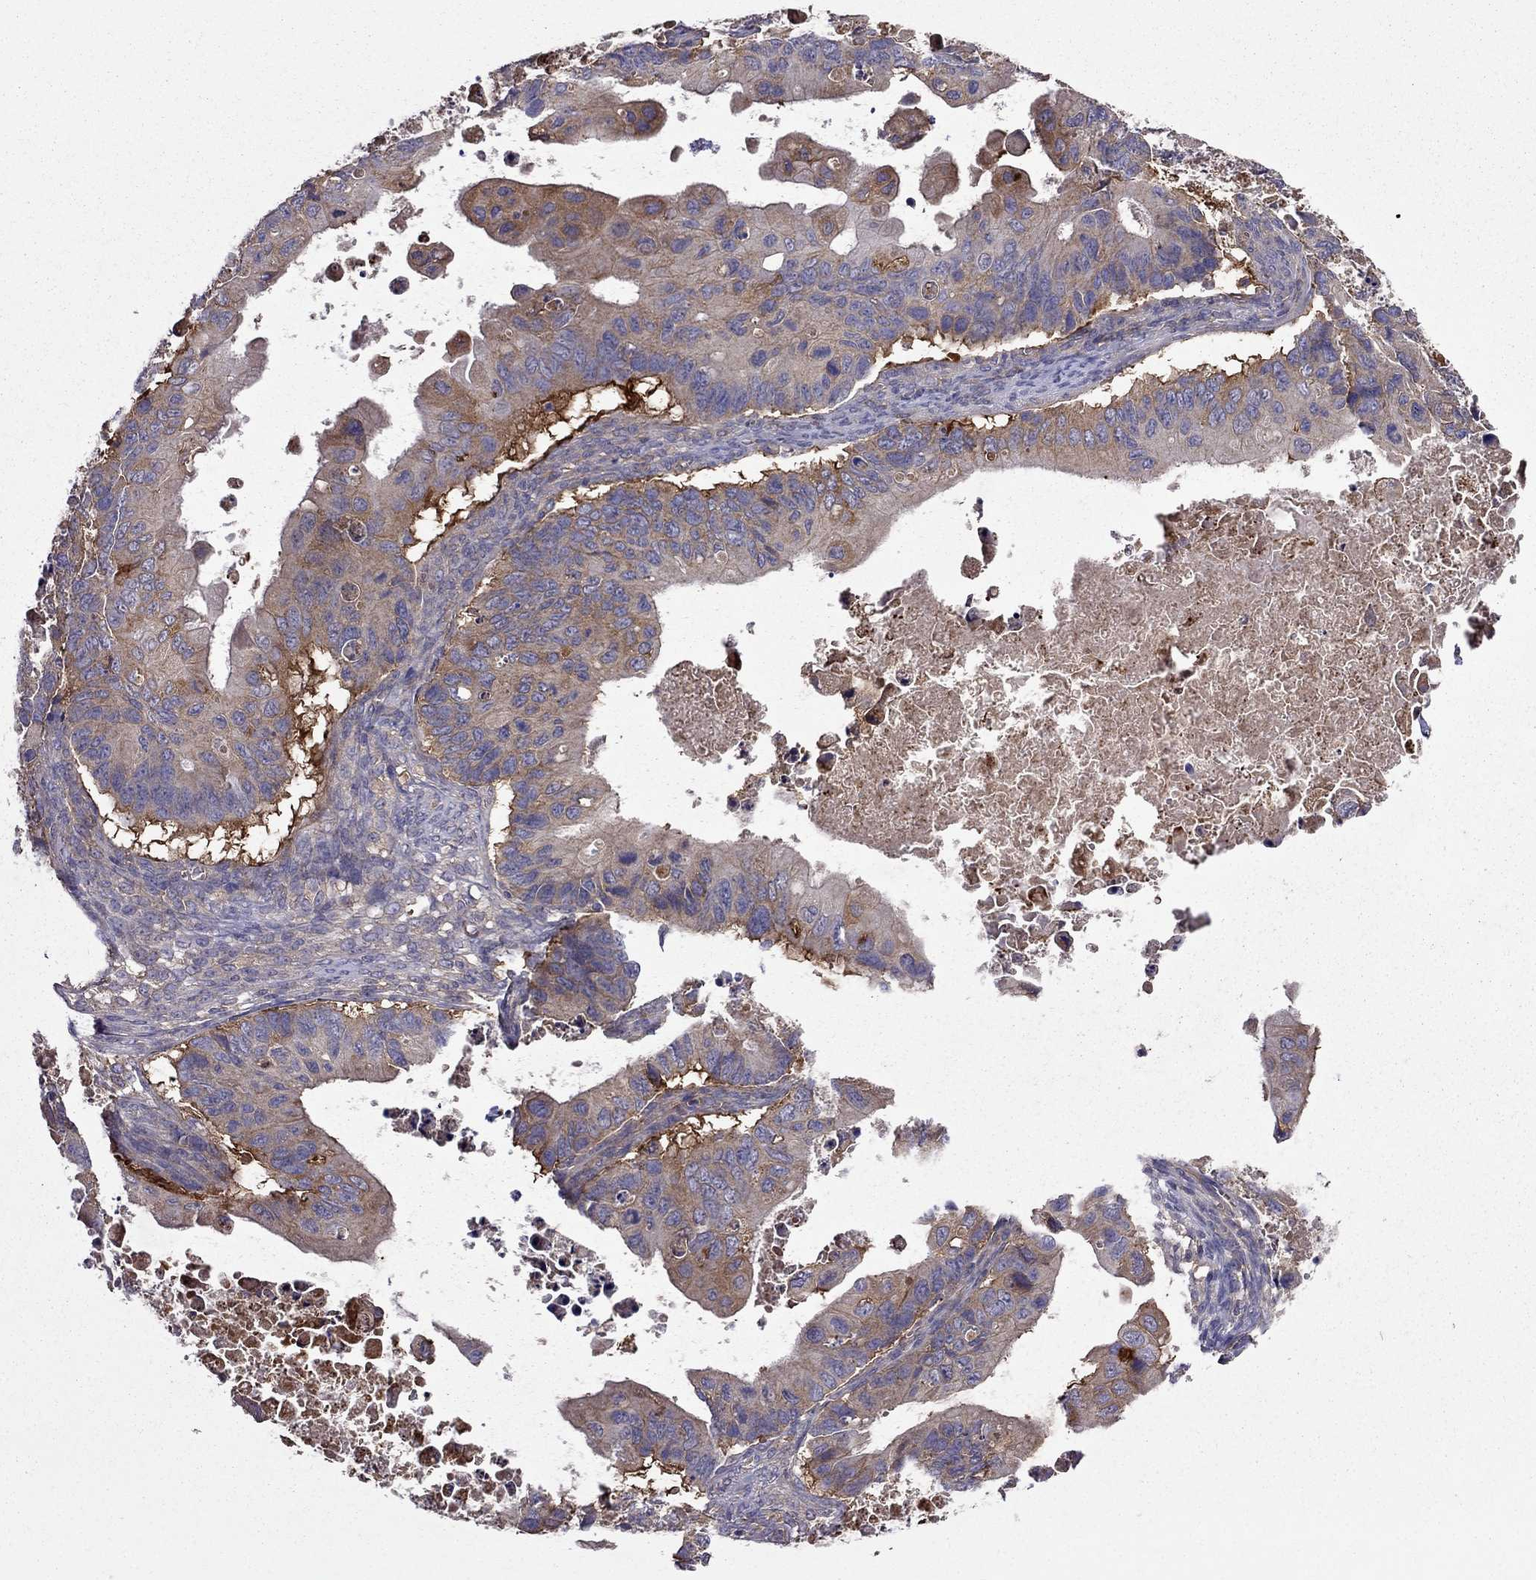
{"staining": {"intensity": "moderate", "quantity": "<25%", "location": "cytoplasmic/membranous"}, "tissue": "ovarian cancer", "cell_type": "Tumor cells", "image_type": "cancer", "snomed": [{"axis": "morphology", "description": "Cystadenocarcinoma, mucinous, NOS"}, {"axis": "topography", "description": "Ovary"}], "caption": "Tumor cells demonstrate moderate cytoplasmic/membranous positivity in approximately <25% of cells in ovarian cancer (mucinous cystadenocarcinoma). The staining is performed using DAB (3,3'-diaminobenzidine) brown chromogen to label protein expression. The nuclei are counter-stained blue using hematoxylin.", "gene": "ITGB1", "patient": {"sex": "female", "age": 64}}